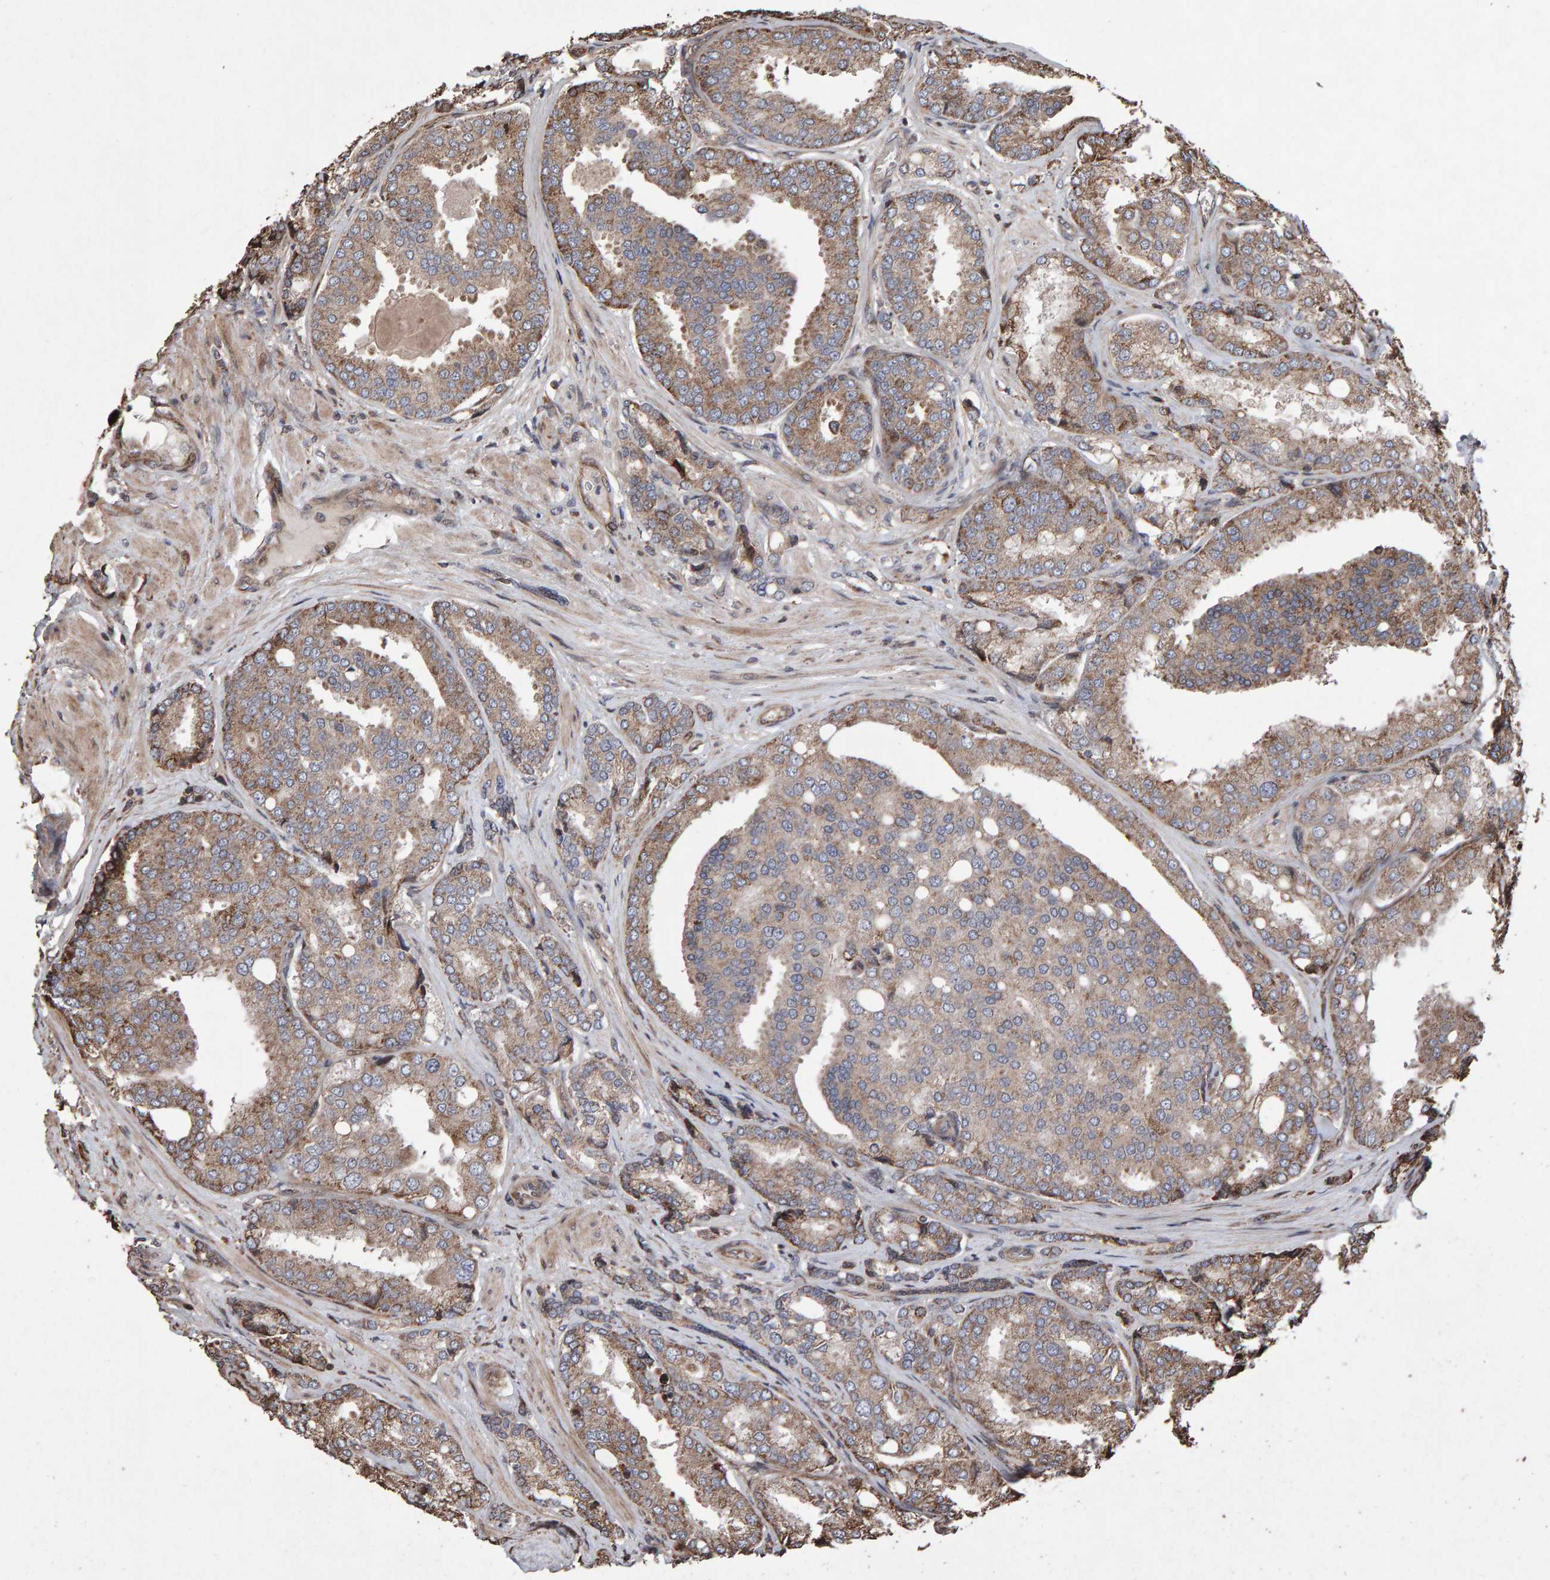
{"staining": {"intensity": "weak", "quantity": ">75%", "location": "cytoplasmic/membranous"}, "tissue": "prostate cancer", "cell_type": "Tumor cells", "image_type": "cancer", "snomed": [{"axis": "morphology", "description": "Adenocarcinoma, High grade"}, {"axis": "topography", "description": "Prostate"}], "caption": "Protein expression by IHC reveals weak cytoplasmic/membranous expression in approximately >75% of tumor cells in prostate cancer.", "gene": "OSBP2", "patient": {"sex": "male", "age": 50}}